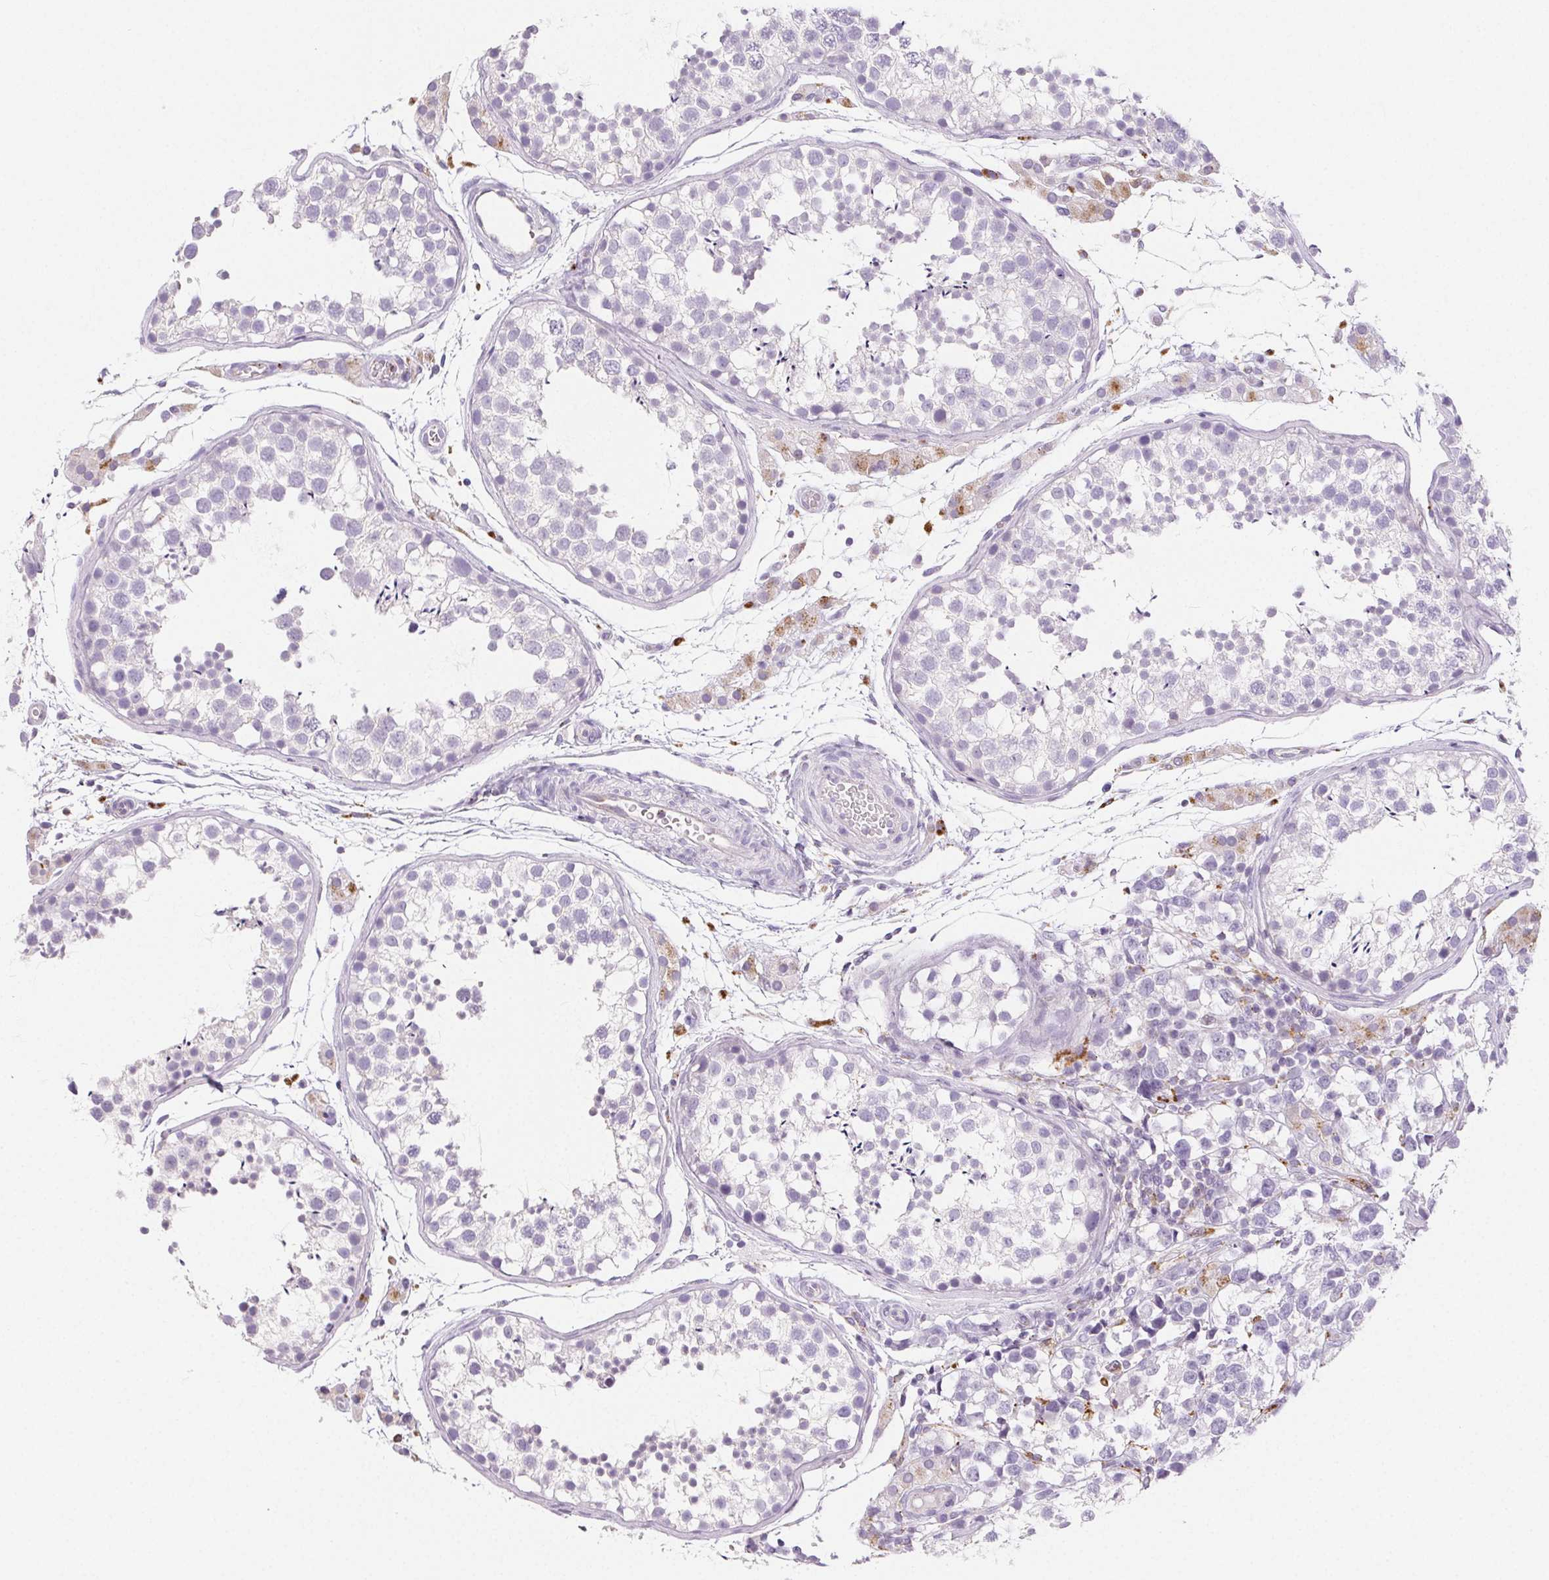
{"staining": {"intensity": "negative", "quantity": "none", "location": "none"}, "tissue": "testis", "cell_type": "Cells in seminiferous ducts", "image_type": "normal", "snomed": [{"axis": "morphology", "description": "Normal tissue, NOS"}, {"axis": "morphology", "description": "Seminoma, NOS"}, {"axis": "topography", "description": "Testis"}], "caption": "This photomicrograph is of normal testis stained with immunohistochemistry (IHC) to label a protein in brown with the nuclei are counter-stained blue. There is no staining in cells in seminiferous ducts. (Stains: DAB (3,3'-diaminobenzidine) immunohistochemistry with hematoxylin counter stain, Microscopy: brightfield microscopy at high magnification).", "gene": "LIPA", "patient": {"sex": "male", "age": 29}}